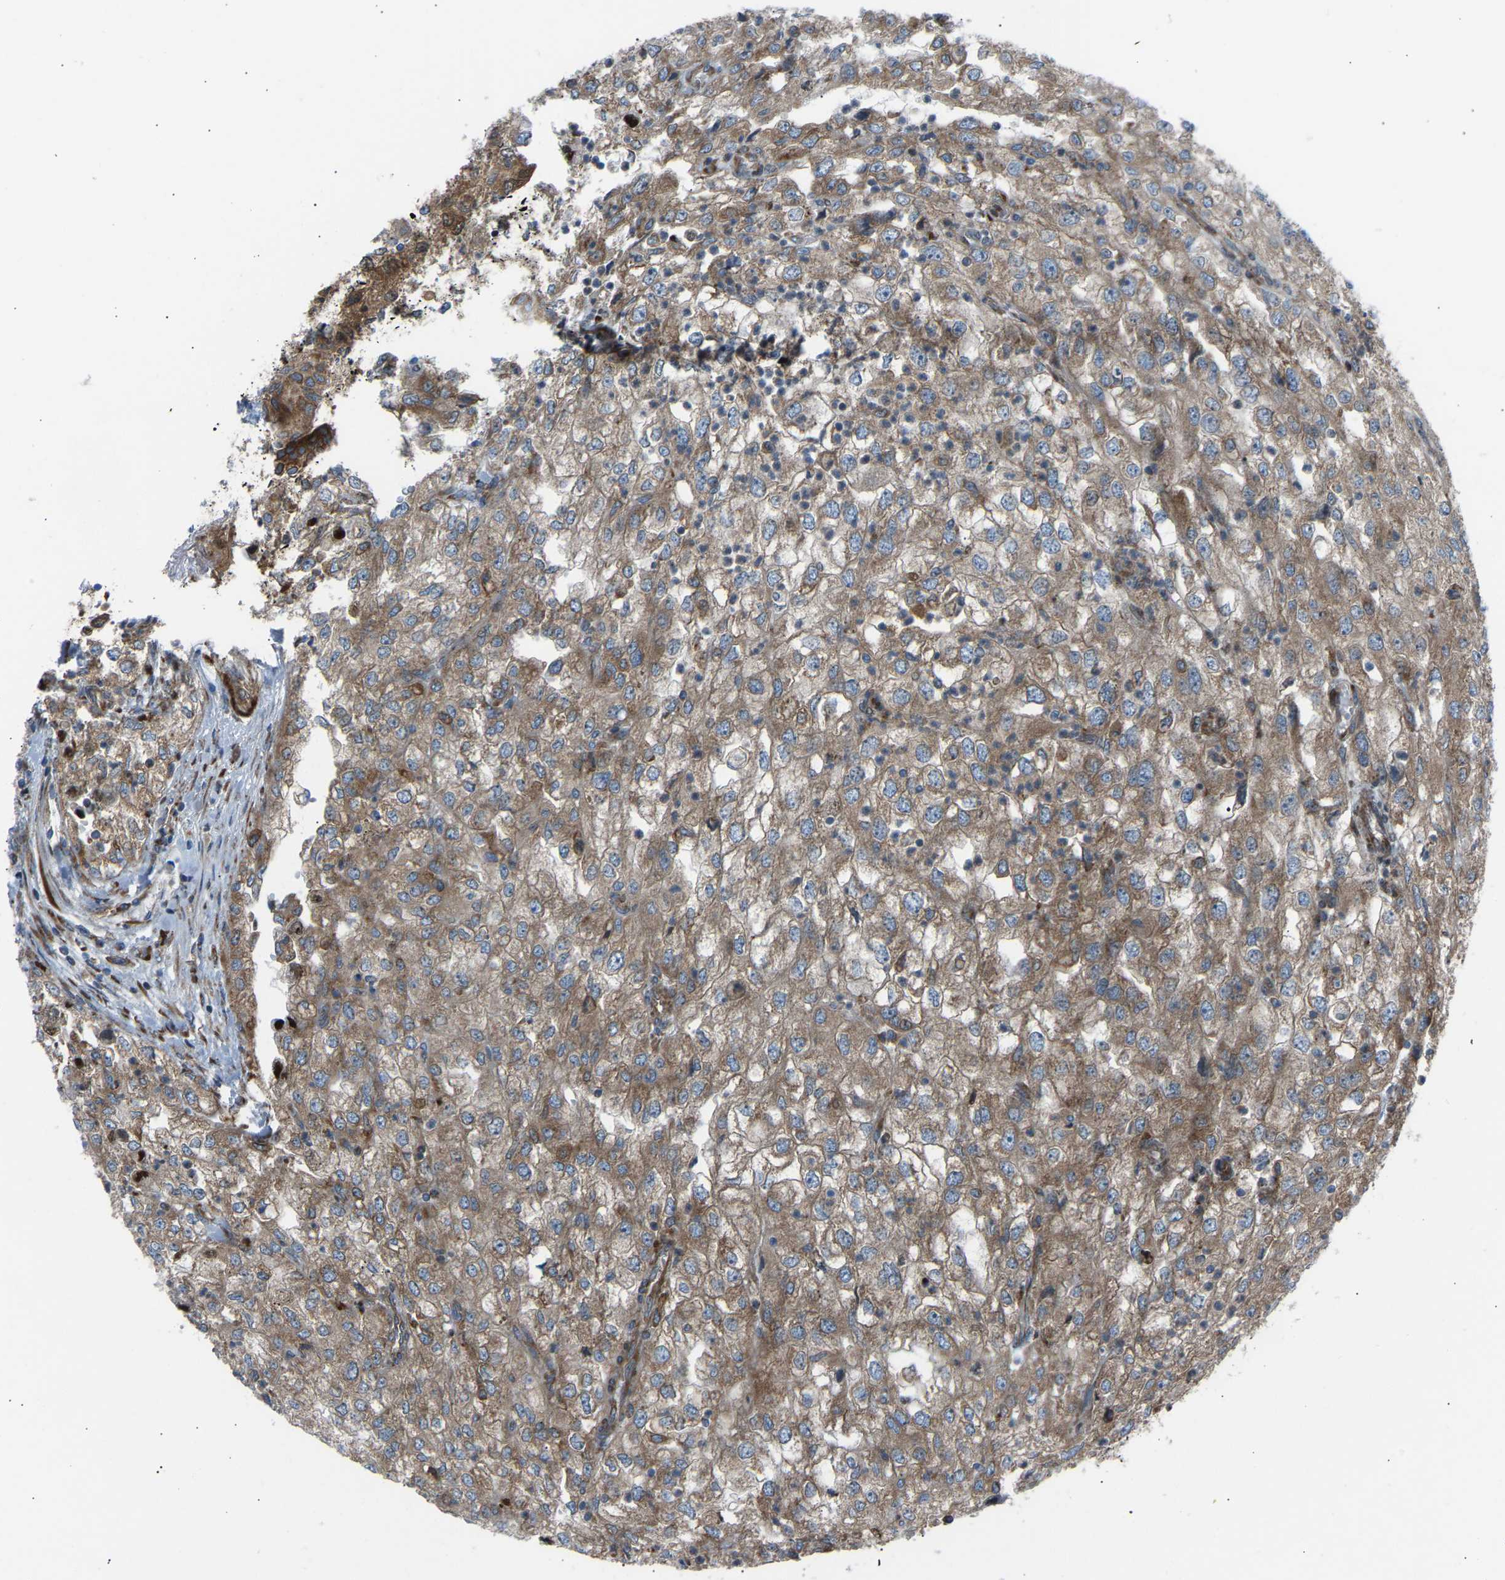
{"staining": {"intensity": "moderate", "quantity": ">75%", "location": "cytoplasmic/membranous"}, "tissue": "renal cancer", "cell_type": "Tumor cells", "image_type": "cancer", "snomed": [{"axis": "morphology", "description": "Adenocarcinoma, NOS"}, {"axis": "topography", "description": "Kidney"}], "caption": "Immunohistochemistry (IHC) of human adenocarcinoma (renal) shows medium levels of moderate cytoplasmic/membranous staining in about >75% of tumor cells. (IHC, brightfield microscopy, high magnification).", "gene": "VPS41", "patient": {"sex": "female", "age": 54}}